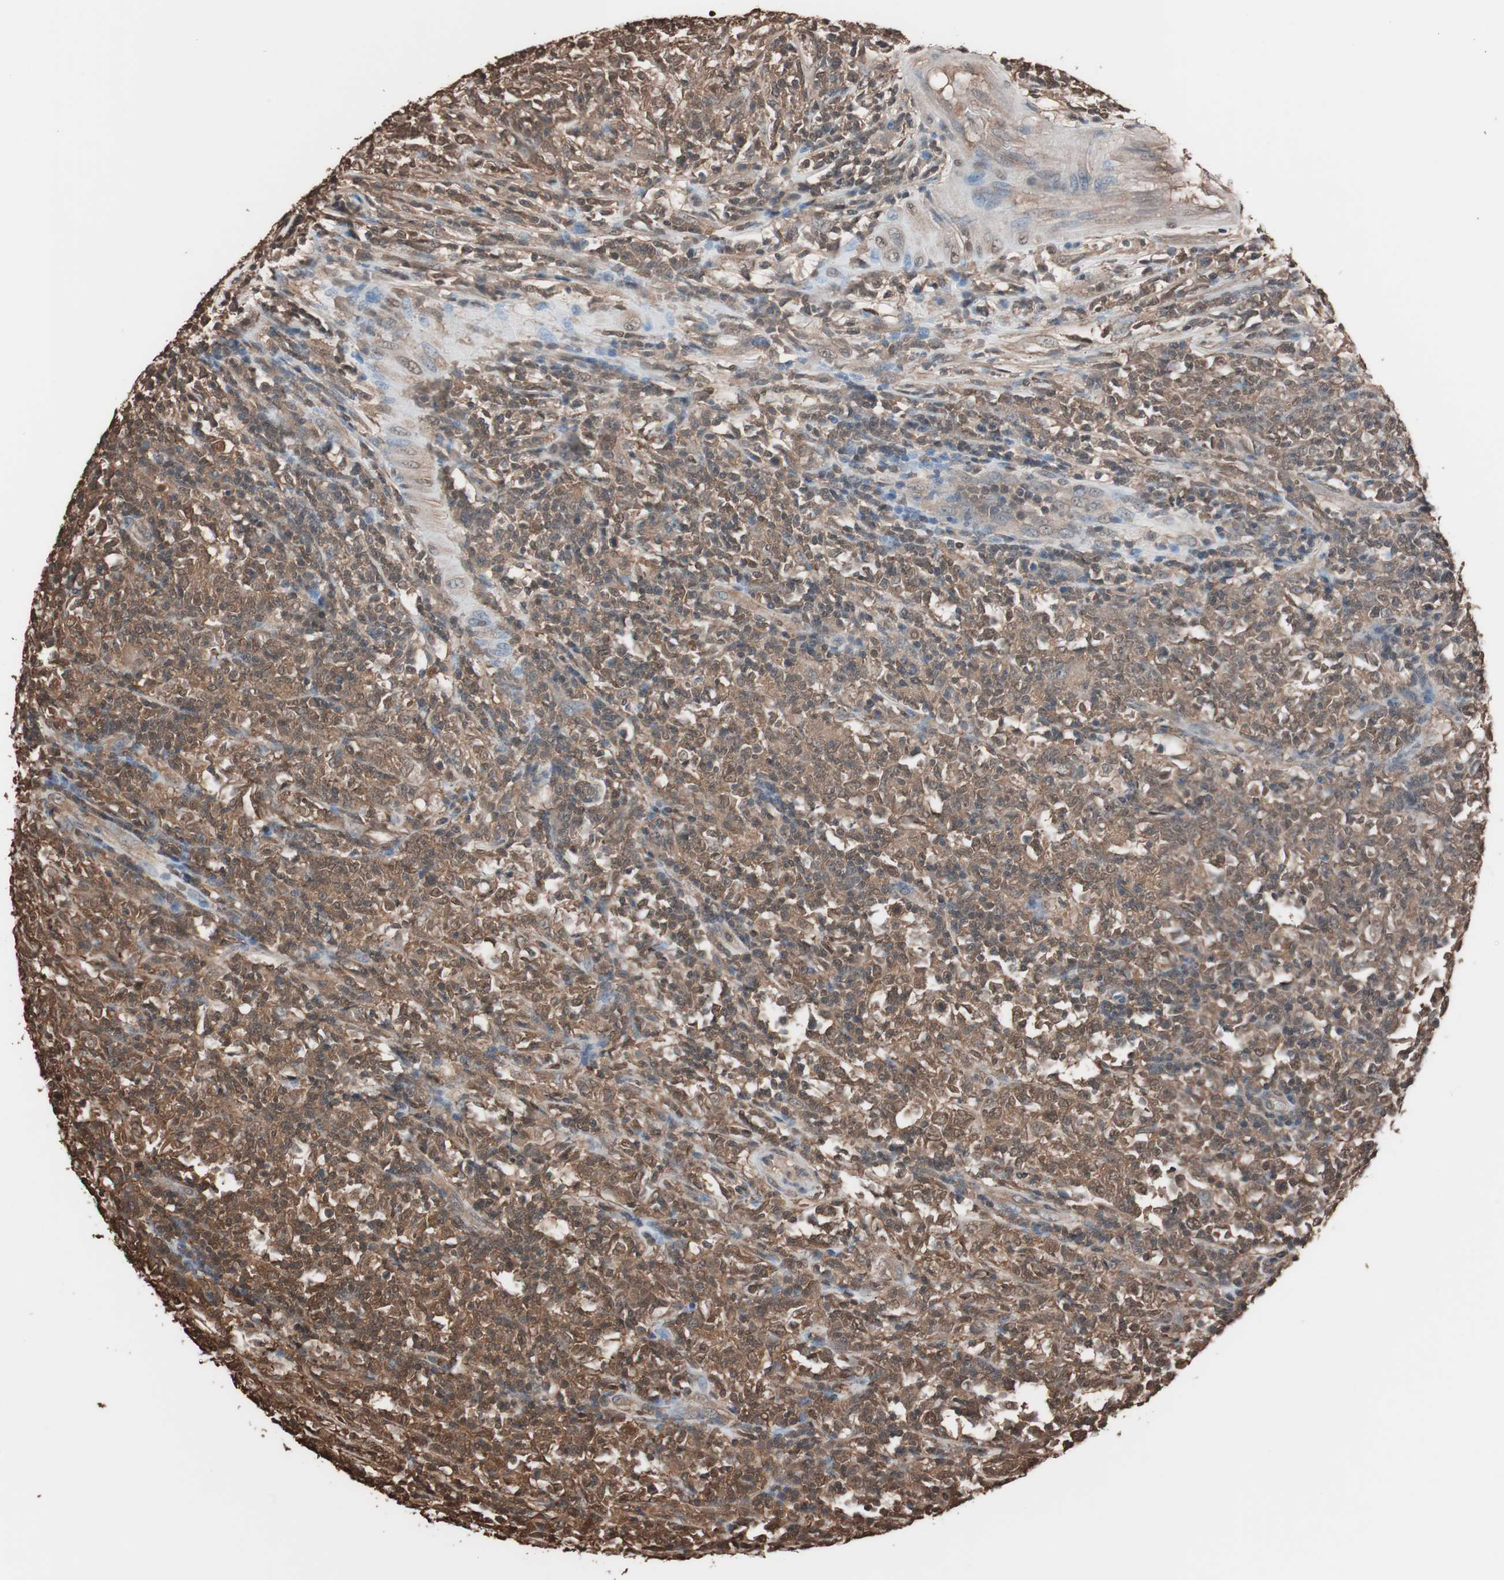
{"staining": {"intensity": "moderate", "quantity": ">75%", "location": "cytoplasmic/membranous"}, "tissue": "lymphoma", "cell_type": "Tumor cells", "image_type": "cancer", "snomed": [{"axis": "morphology", "description": "Malignant lymphoma, non-Hodgkin's type, High grade"}, {"axis": "topography", "description": "Lymph node"}], "caption": "A brown stain shows moderate cytoplasmic/membranous positivity of a protein in lymphoma tumor cells.", "gene": "CALM2", "patient": {"sex": "female", "age": 84}}